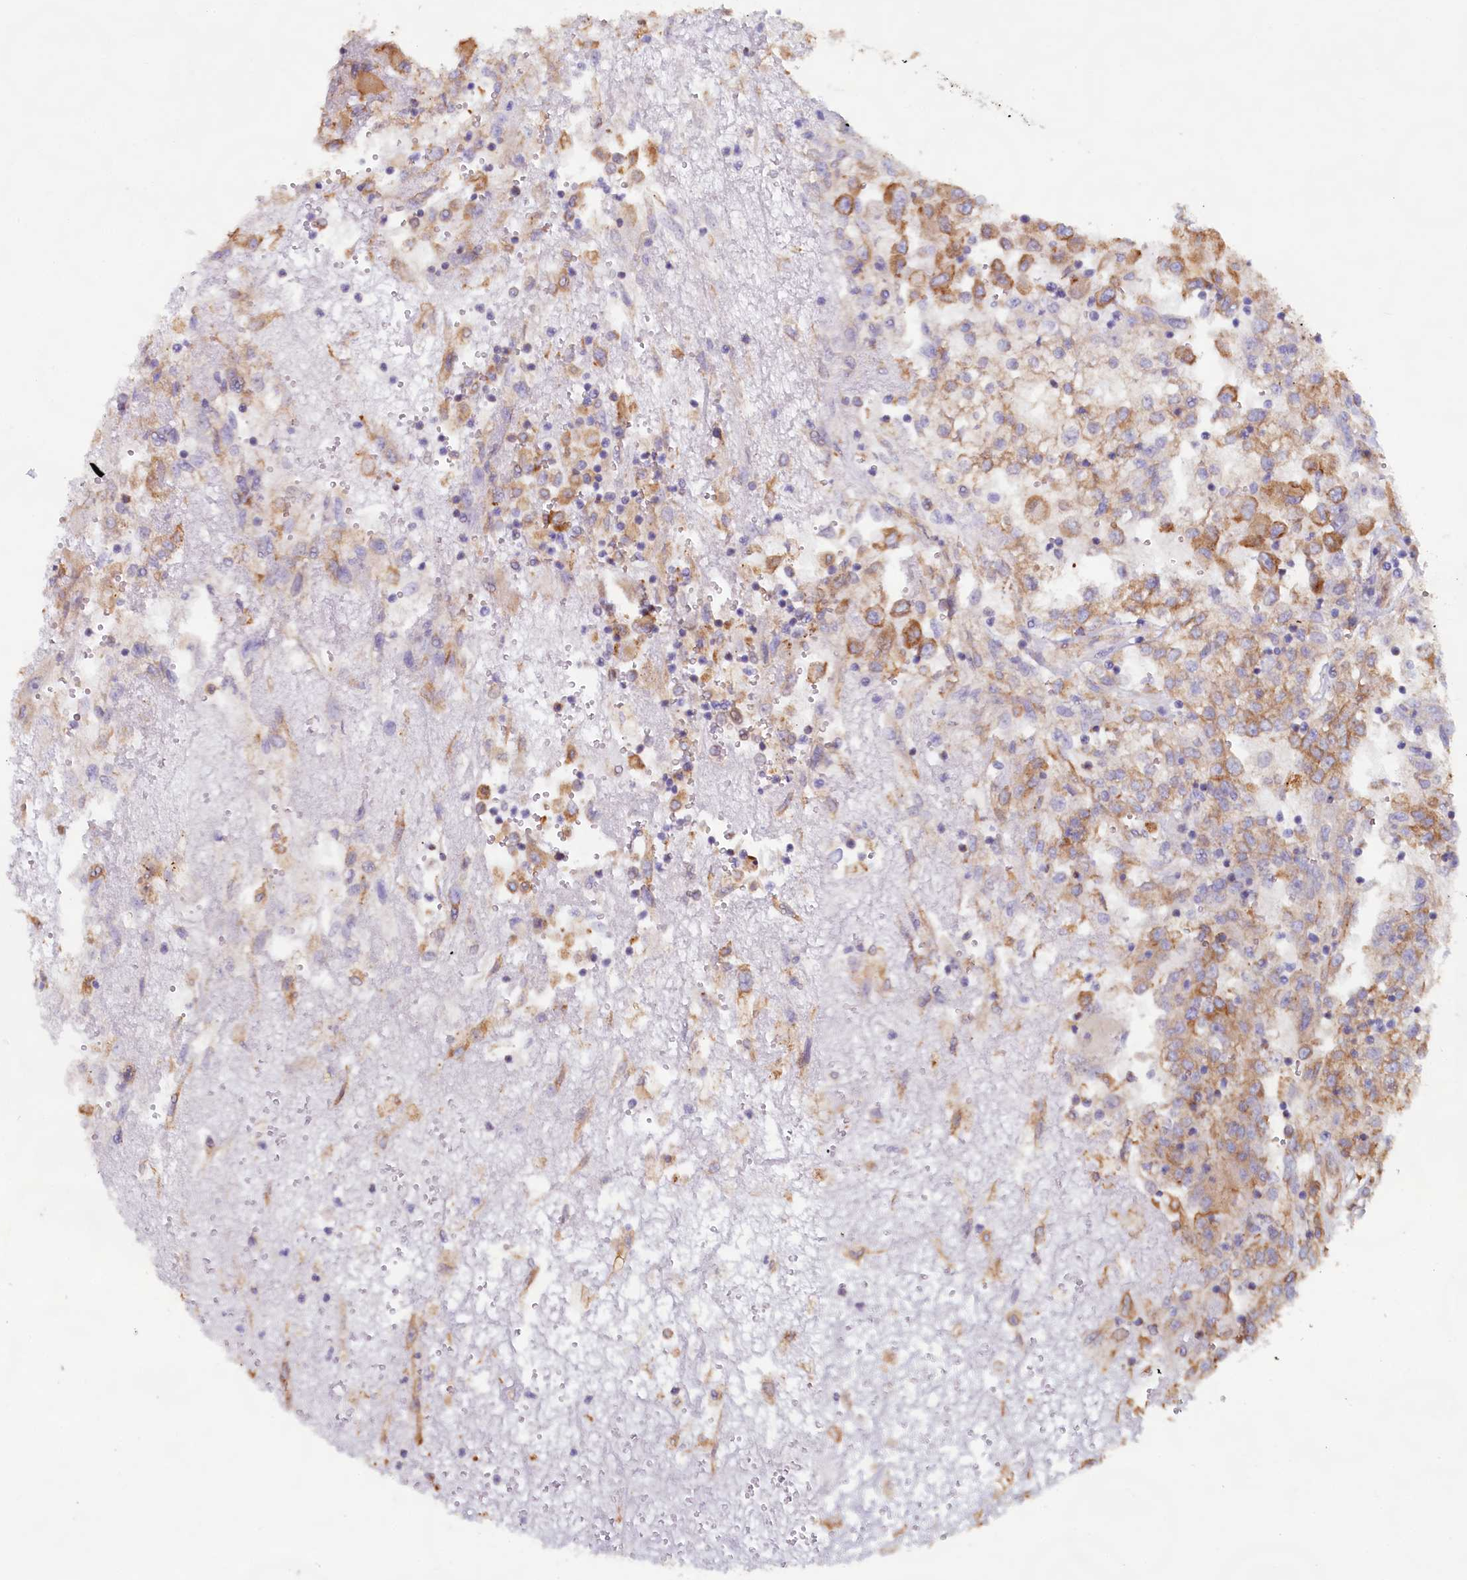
{"staining": {"intensity": "moderate", "quantity": ">75%", "location": "cytoplasmic/membranous"}, "tissue": "renal cancer", "cell_type": "Tumor cells", "image_type": "cancer", "snomed": [{"axis": "morphology", "description": "Adenocarcinoma, NOS"}, {"axis": "topography", "description": "Kidney"}], "caption": "IHC photomicrograph of human renal cancer stained for a protein (brown), which exhibits medium levels of moderate cytoplasmic/membranous expression in approximately >75% of tumor cells.", "gene": "TBC1D19", "patient": {"sex": "female", "age": 52}}